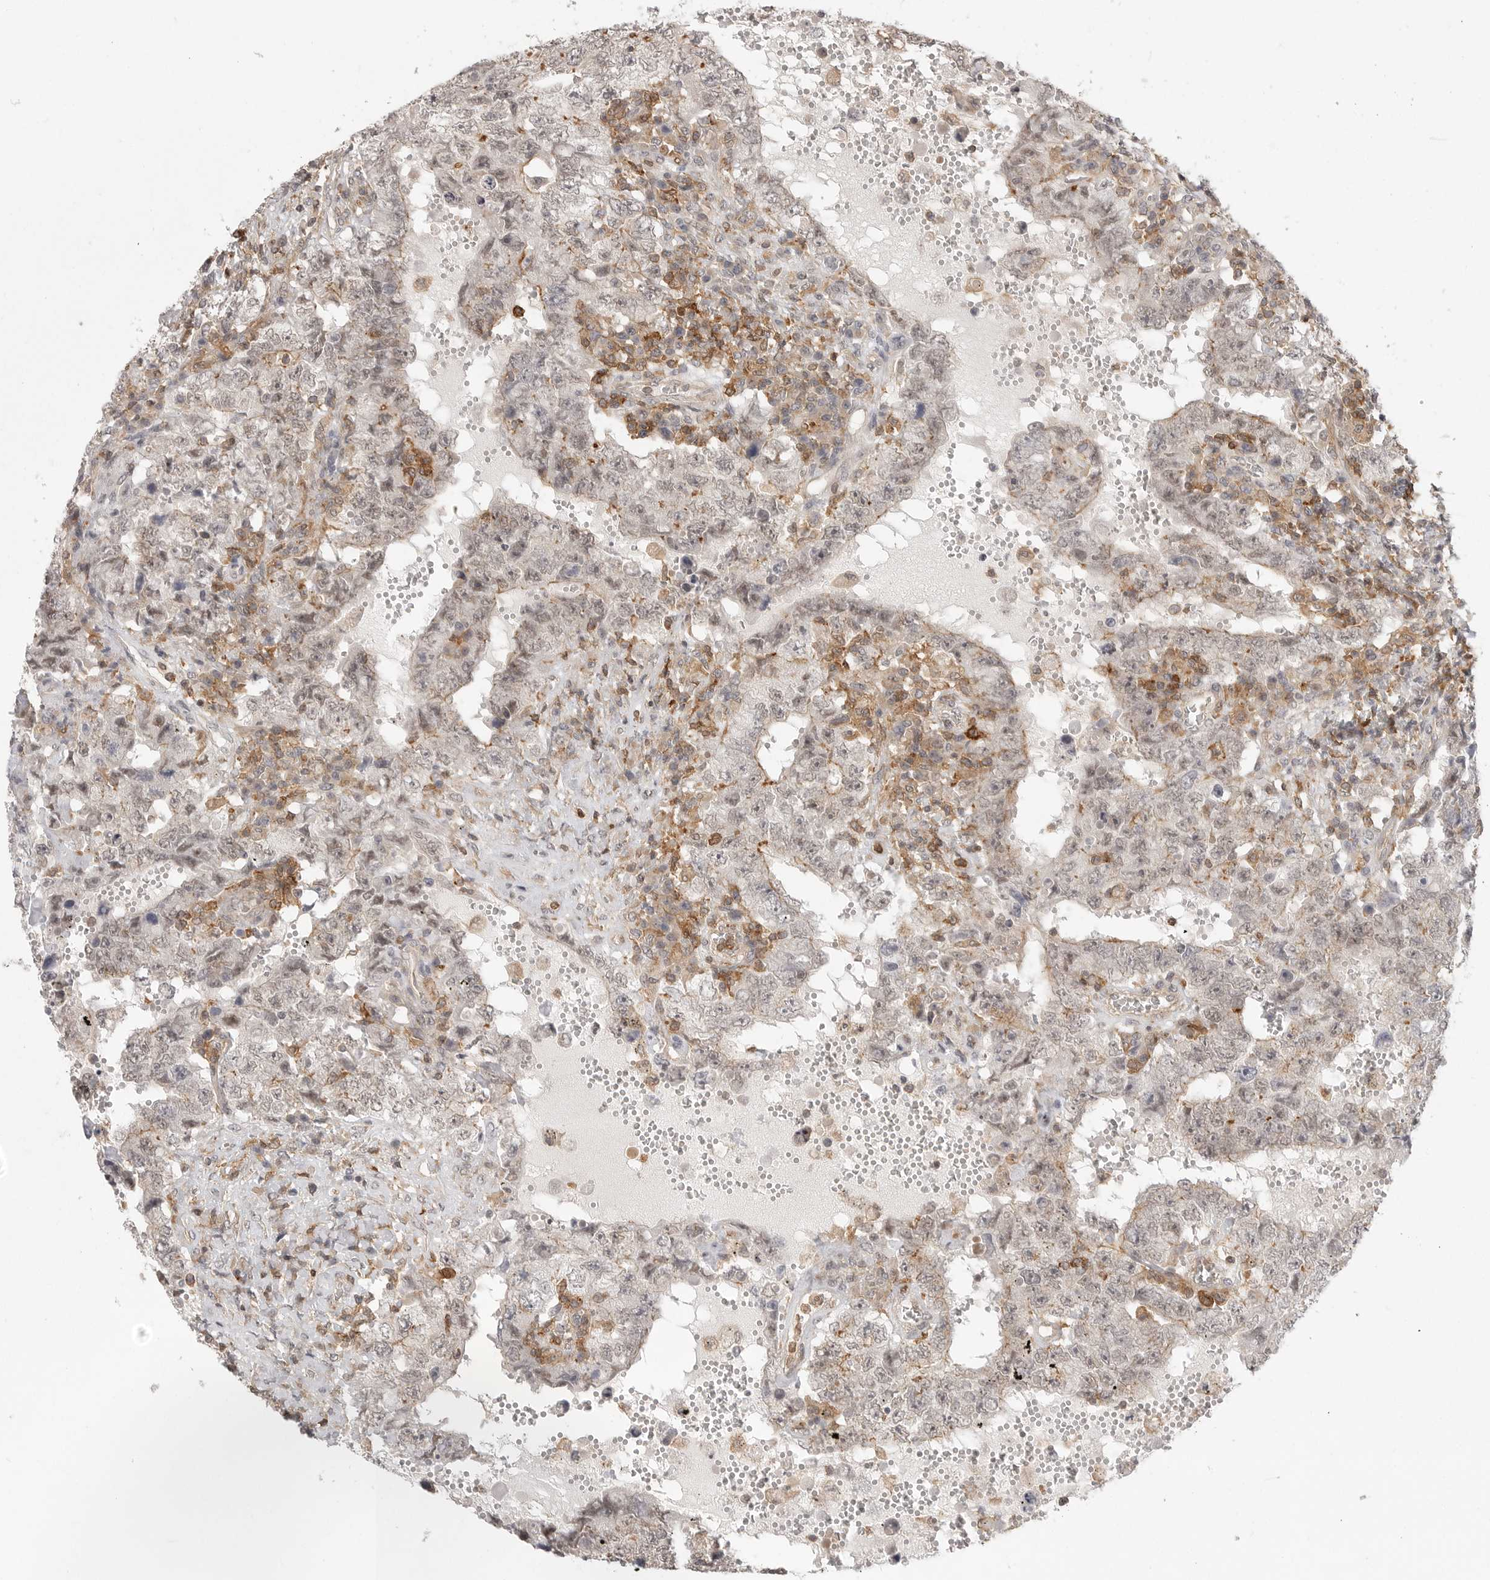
{"staining": {"intensity": "weak", "quantity": "<25%", "location": "nuclear"}, "tissue": "testis cancer", "cell_type": "Tumor cells", "image_type": "cancer", "snomed": [{"axis": "morphology", "description": "Carcinoma, Embryonal, NOS"}, {"axis": "topography", "description": "Testis"}], "caption": "The IHC image has no significant expression in tumor cells of embryonal carcinoma (testis) tissue. The staining was performed using DAB (3,3'-diaminobenzidine) to visualize the protein expression in brown, while the nuclei were stained in blue with hematoxylin (Magnification: 20x).", "gene": "DBNL", "patient": {"sex": "male", "age": 26}}